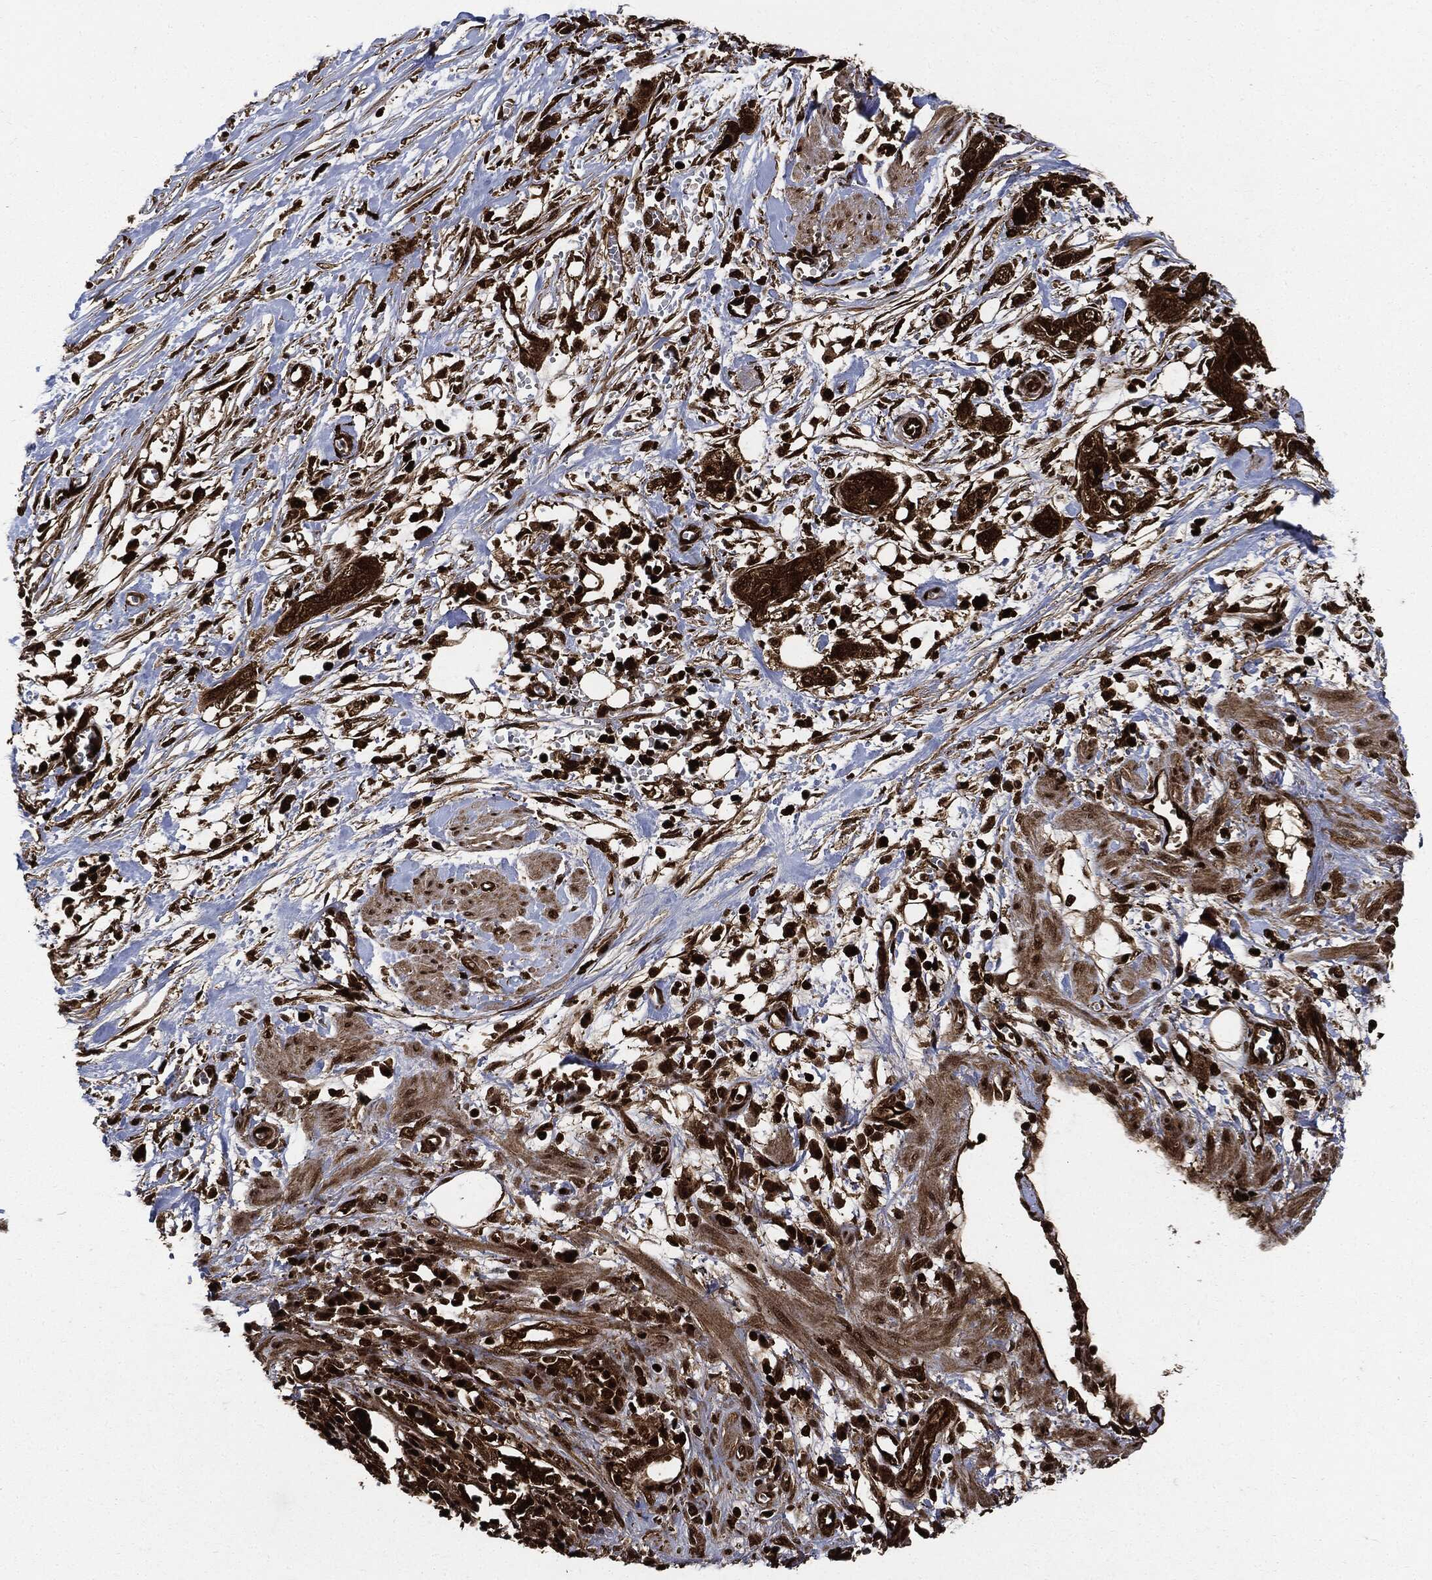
{"staining": {"intensity": "strong", "quantity": ">75%", "location": "cytoplasmic/membranous"}, "tissue": "pancreatic cancer", "cell_type": "Tumor cells", "image_type": "cancer", "snomed": [{"axis": "morphology", "description": "Adenocarcinoma, NOS"}, {"axis": "topography", "description": "Pancreas"}], "caption": "Immunohistochemistry (IHC) histopathology image of neoplastic tissue: pancreatic cancer stained using IHC displays high levels of strong protein expression localized specifically in the cytoplasmic/membranous of tumor cells, appearing as a cytoplasmic/membranous brown color.", "gene": "YWHAB", "patient": {"sex": "male", "age": 72}}